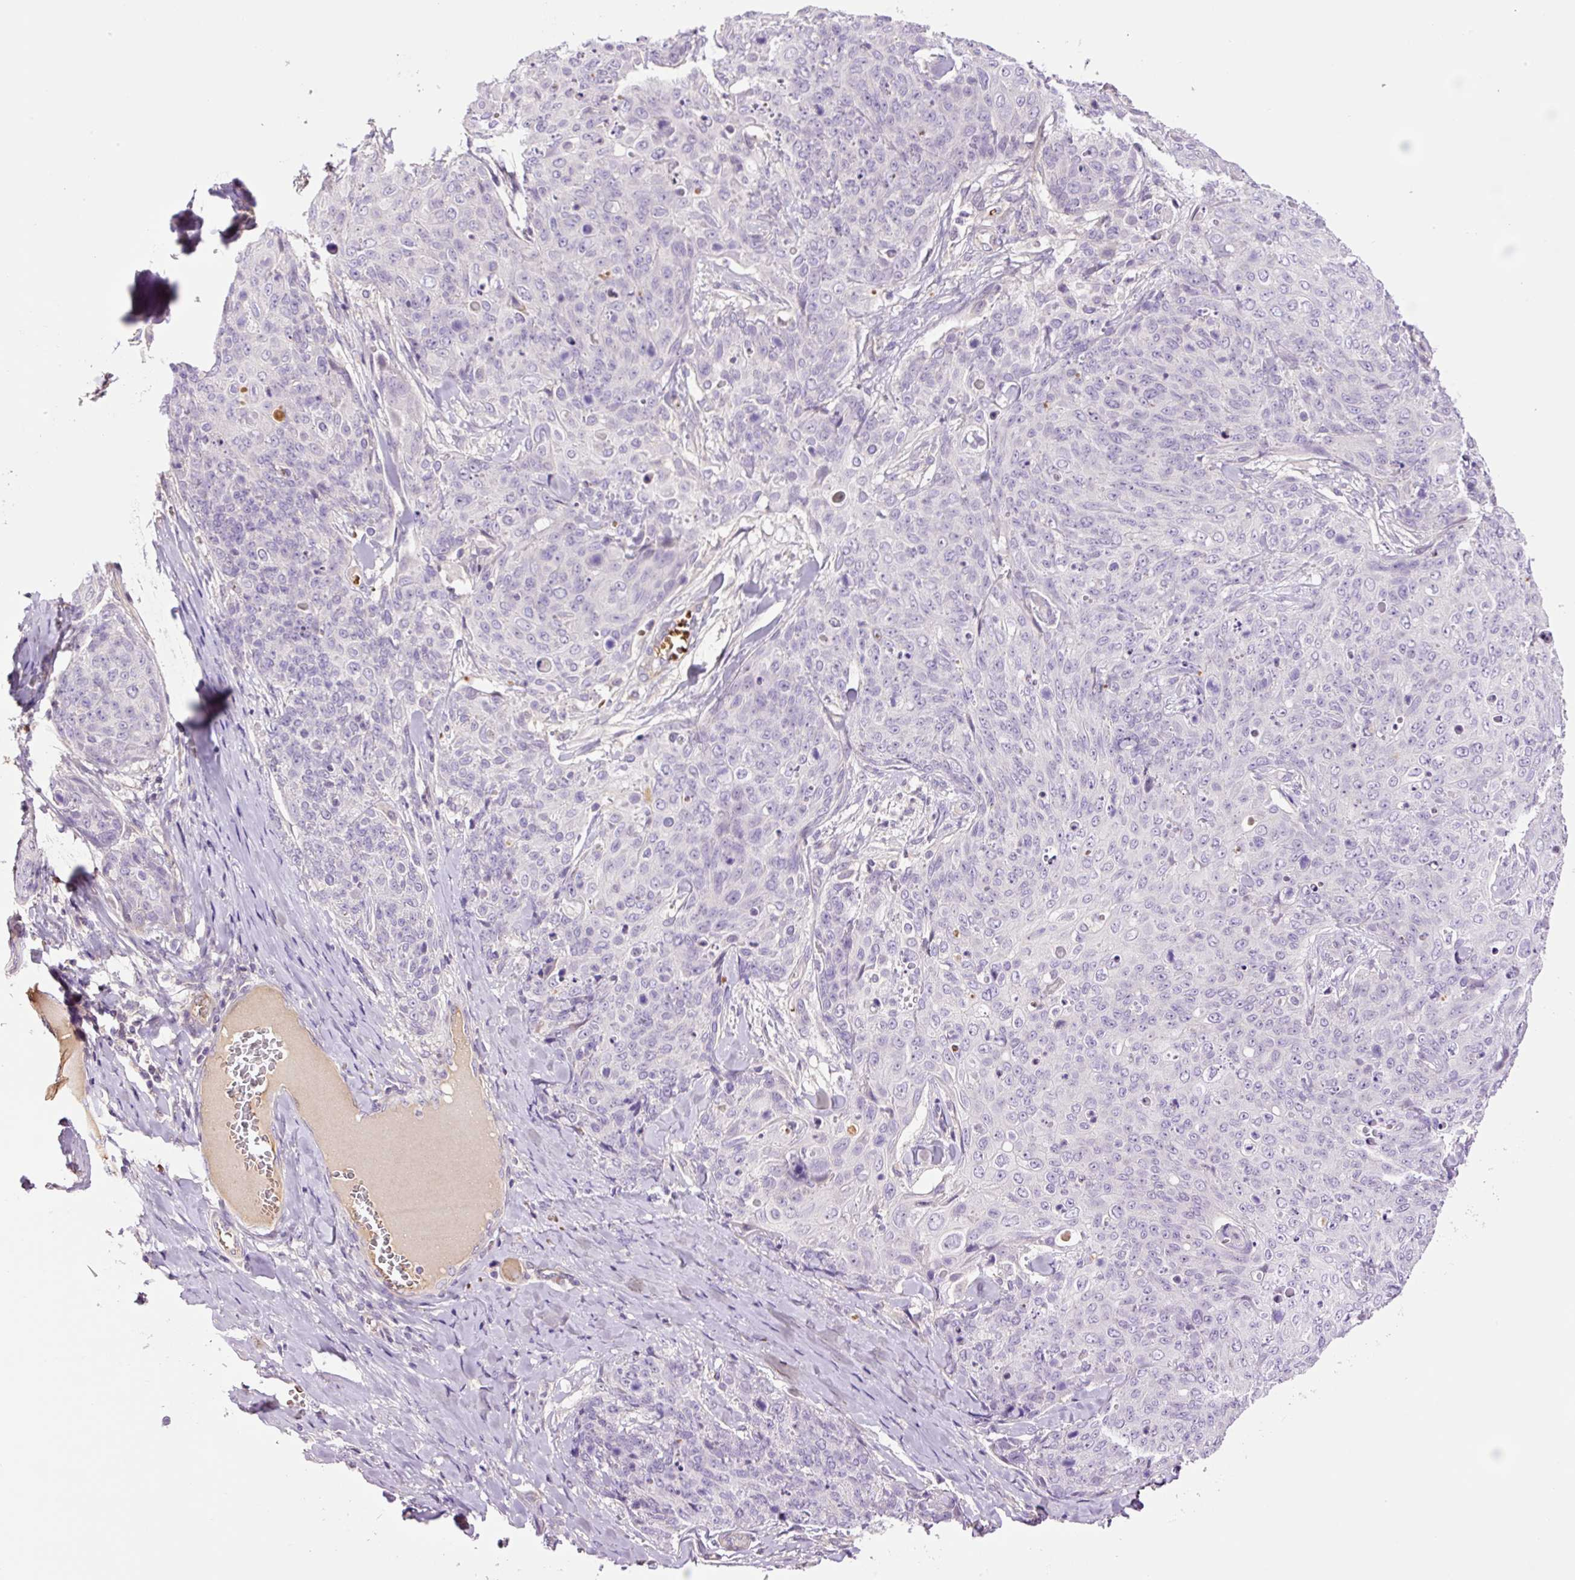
{"staining": {"intensity": "negative", "quantity": "none", "location": "none"}, "tissue": "skin cancer", "cell_type": "Tumor cells", "image_type": "cancer", "snomed": [{"axis": "morphology", "description": "Squamous cell carcinoma, NOS"}, {"axis": "topography", "description": "Skin"}, {"axis": "topography", "description": "Vulva"}], "caption": "This micrograph is of skin cancer (squamous cell carcinoma) stained with immunohistochemistry (IHC) to label a protein in brown with the nuclei are counter-stained blue. There is no positivity in tumor cells. (DAB immunohistochemistry, high magnification).", "gene": "TMEM235", "patient": {"sex": "female", "age": 85}}